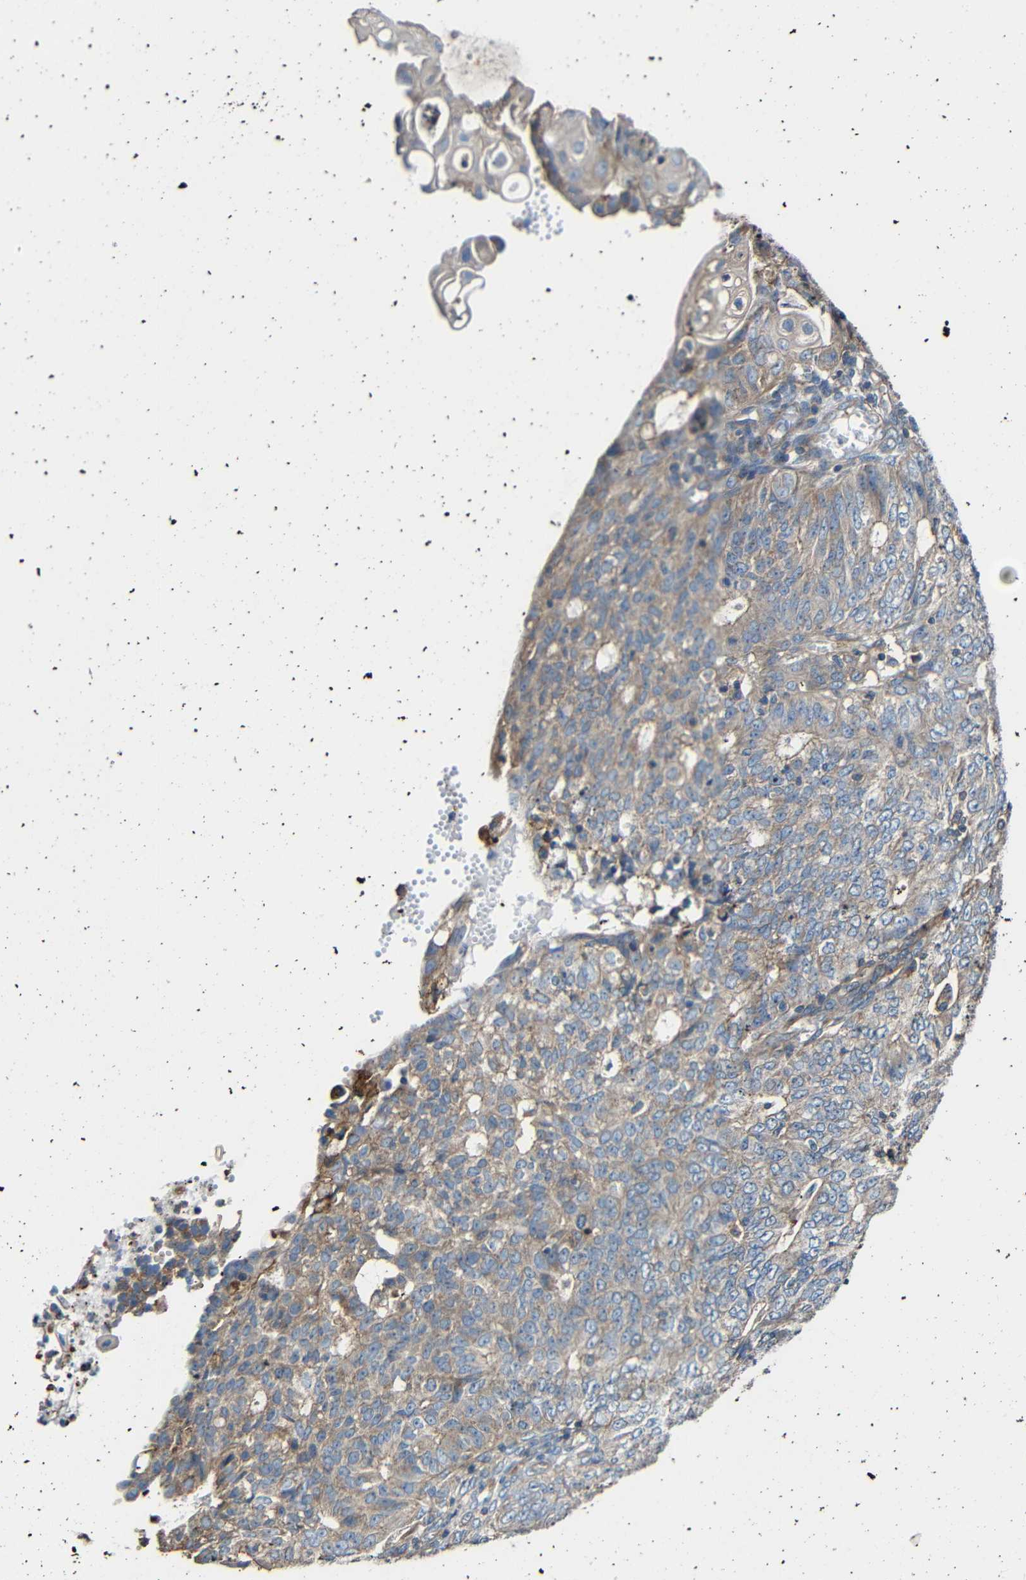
{"staining": {"intensity": "weak", "quantity": "<25%", "location": "cytoplasmic/membranous"}, "tissue": "endometrial cancer", "cell_type": "Tumor cells", "image_type": "cancer", "snomed": [{"axis": "morphology", "description": "Adenocarcinoma, NOS"}, {"axis": "topography", "description": "Endometrium"}], "caption": "Immunohistochemistry histopathology image of neoplastic tissue: endometrial cancer (adenocarcinoma) stained with DAB displays no significant protein staining in tumor cells.", "gene": "RHOT2", "patient": {"sex": "female", "age": 32}}